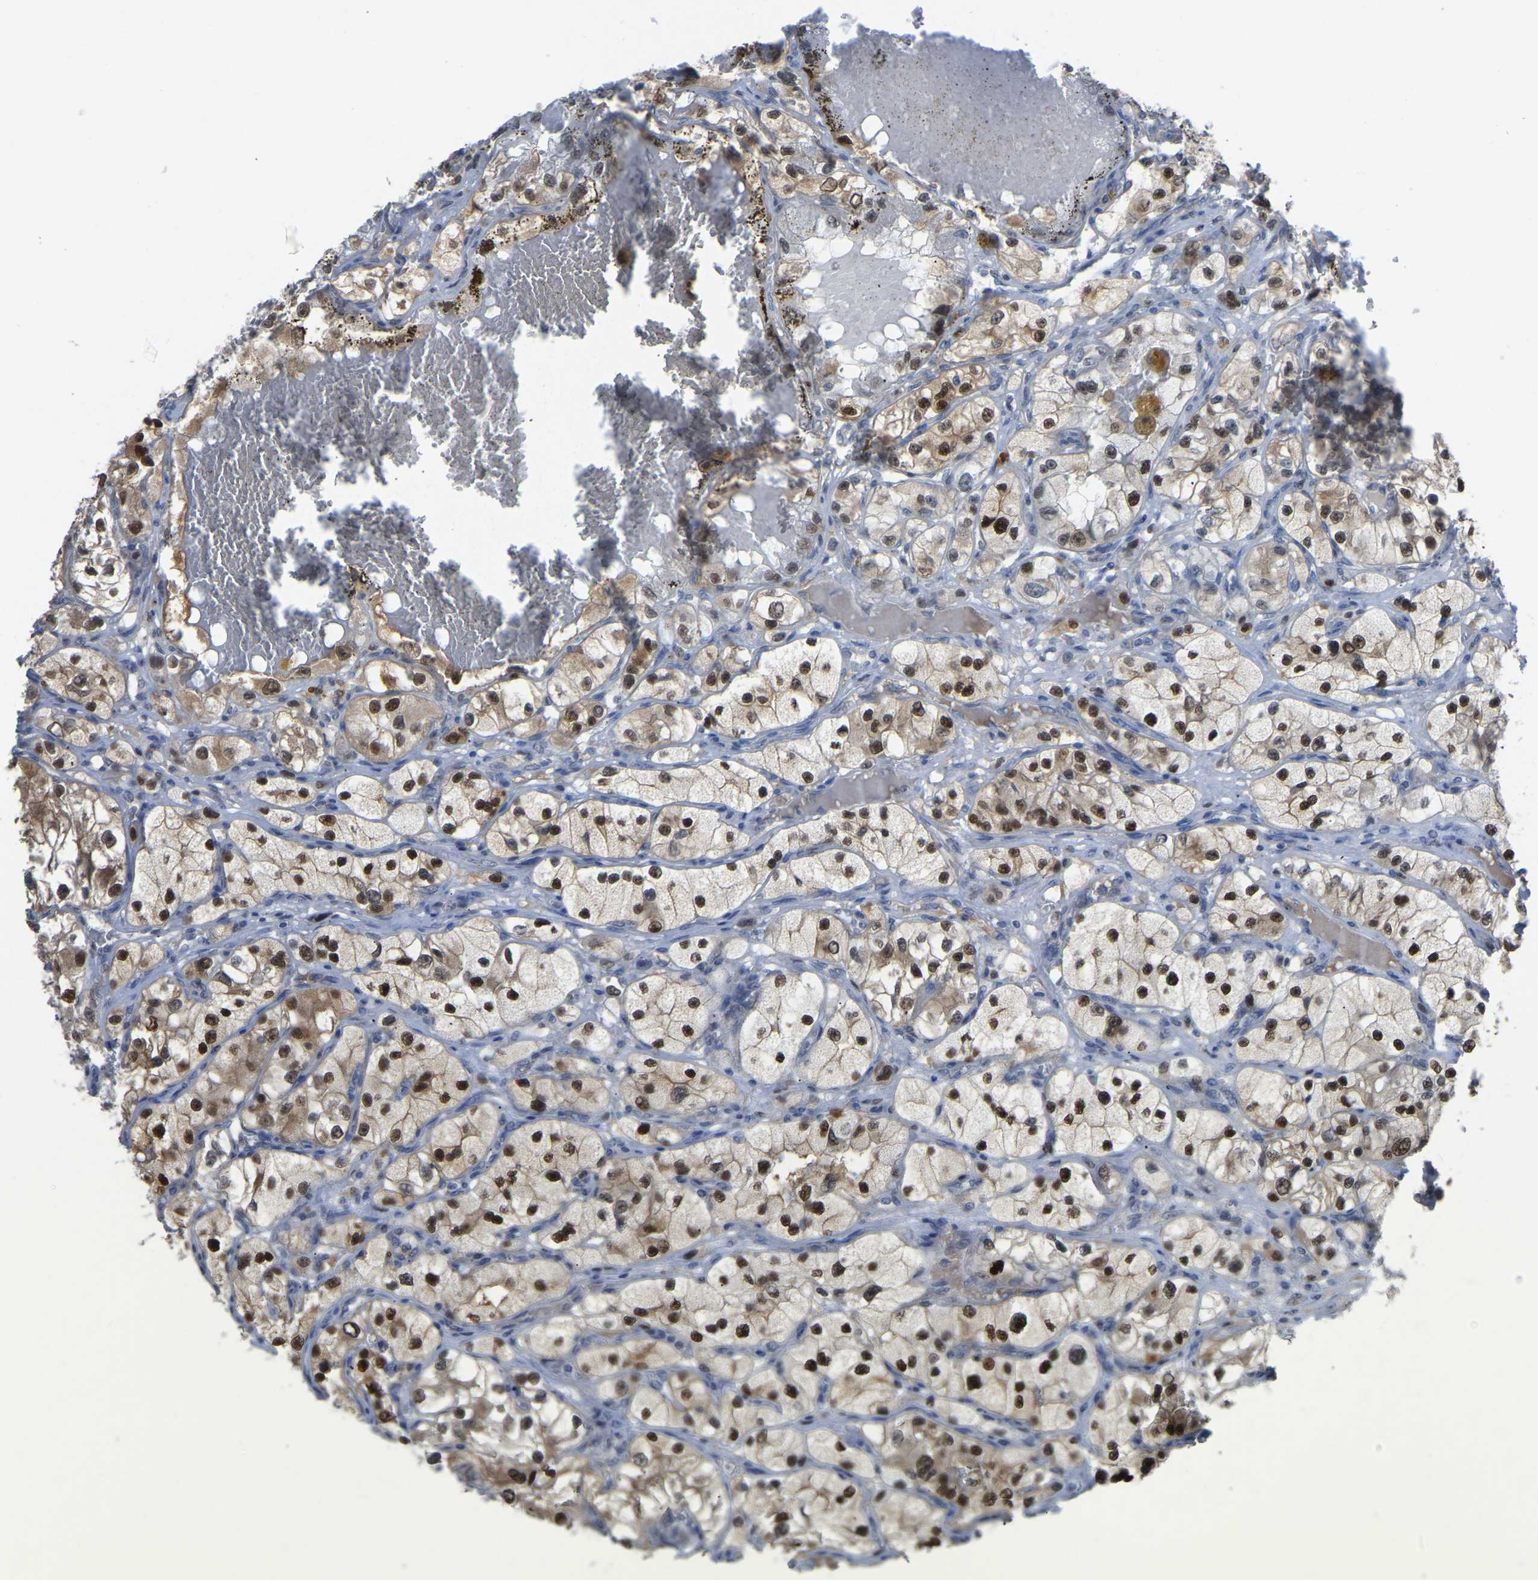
{"staining": {"intensity": "strong", "quantity": ">75%", "location": "cytoplasmic/membranous,nuclear"}, "tissue": "renal cancer", "cell_type": "Tumor cells", "image_type": "cancer", "snomed": [{"axis": "morphology", "description": "Adenocarcinoma, NOS"}, {"axis": "topography", "description": "Kidney"}], "caption": "Protein positivity by immunohistochemistry (IHC) exhibits strong cytoplasmic/membranous and nuclear positivity in approximately >75% of tumor cells in renal adenocarcinoma.", "gene": "KLRG2", "patient": {"sex": "female", "age": 57}}